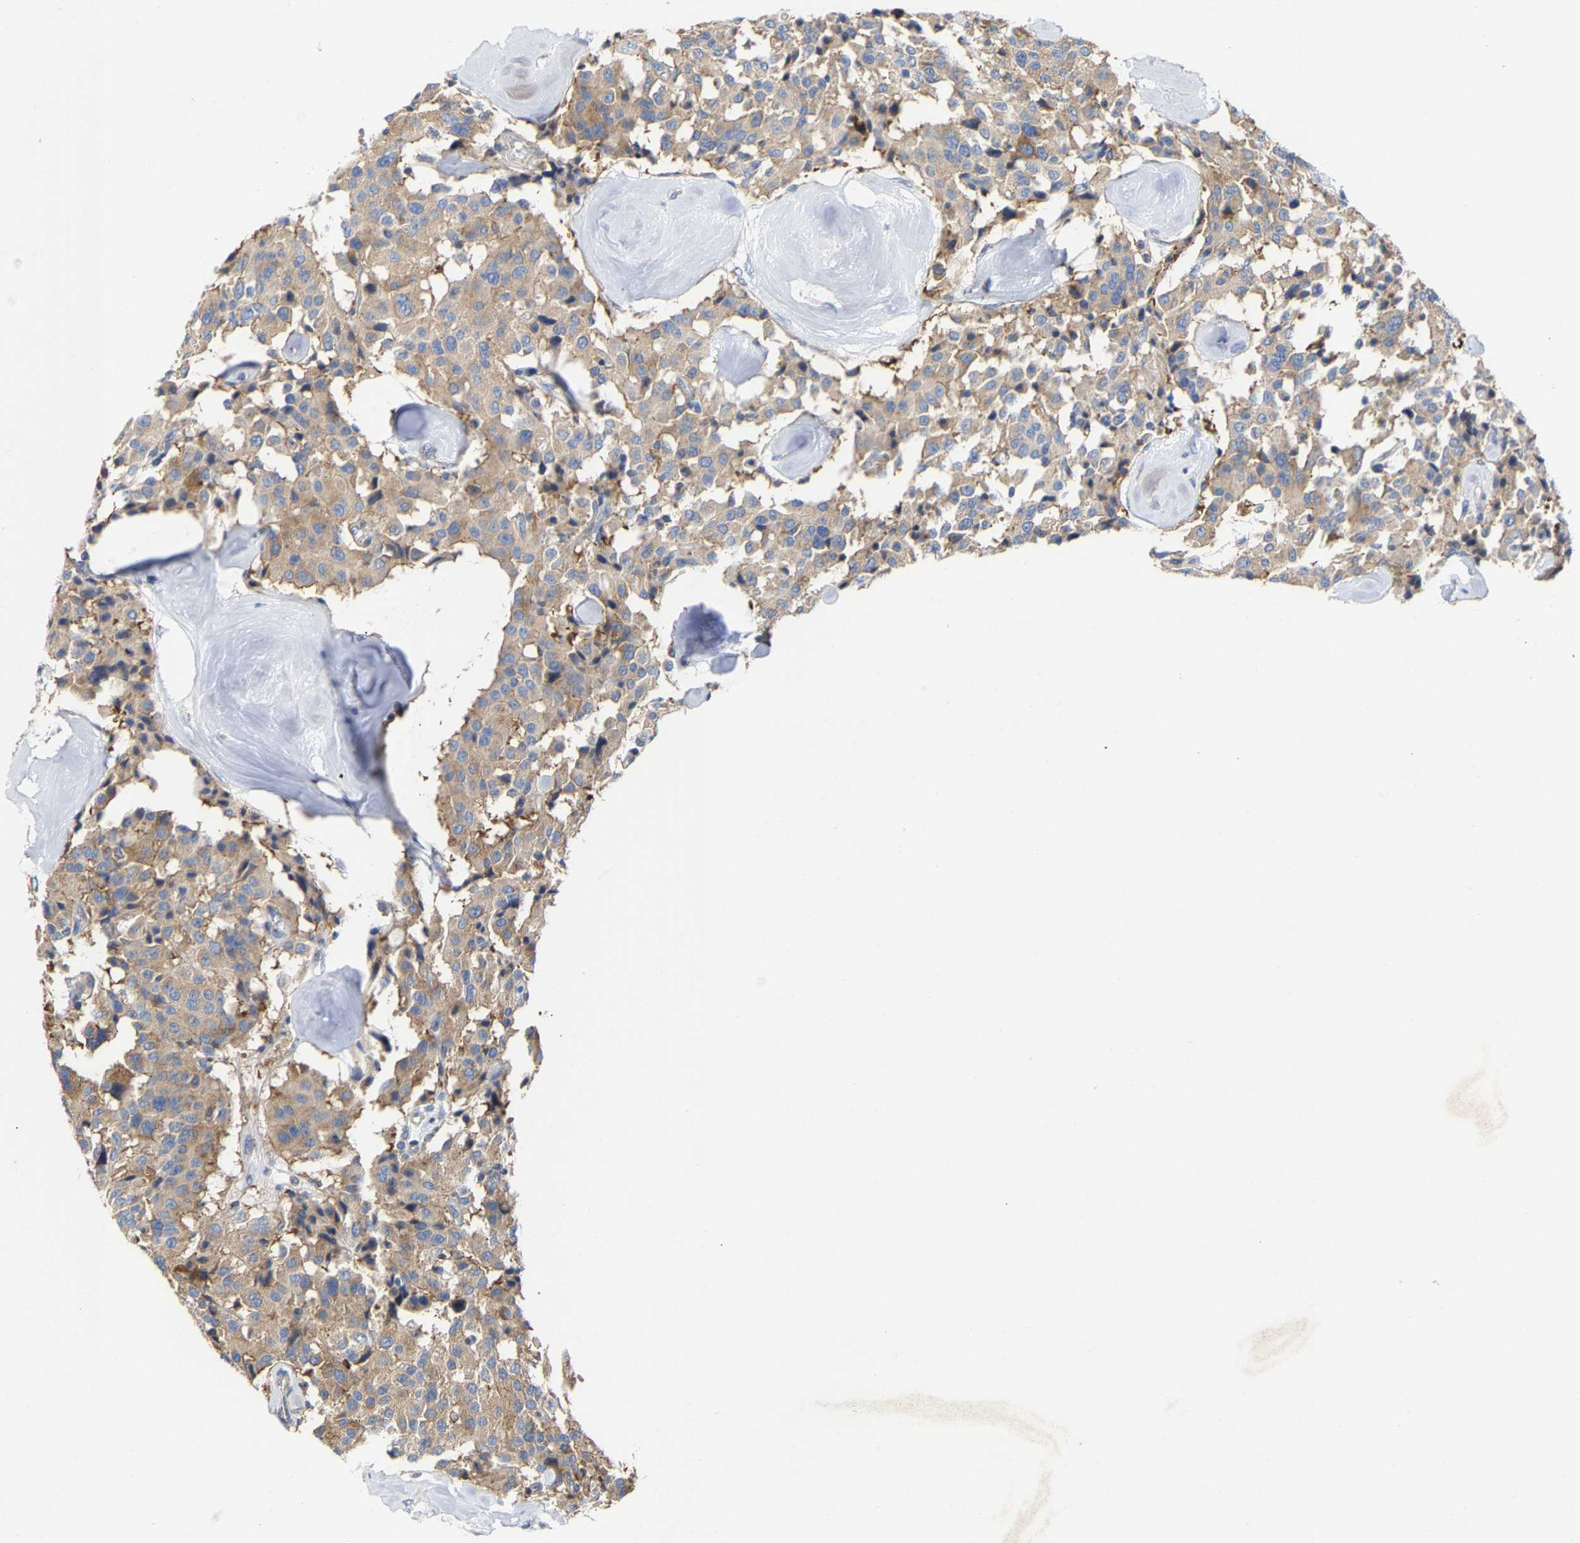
{"staining": {"intensity": "weak", "quantity": ">75%", "location": "cytoplasmic/membranous"}, "tissue": "carcinoid", "cell_type": "Tumor cells", "image_type": "cancer", "snomed": [{"axis": "morphology", "description": "Carcinoid, malignant, NOS"}, {"axis": "topography", "description": "Lung"}], "caption": "The micrograph displays immunohistochemical staining of carcinoid (malignant). There is weak cytoplasmic/membranous staining is seen in approximately >75% of tumor cells.", "gene": "PPP1R15A", "patient": {"sex": "male", "age": 30}}